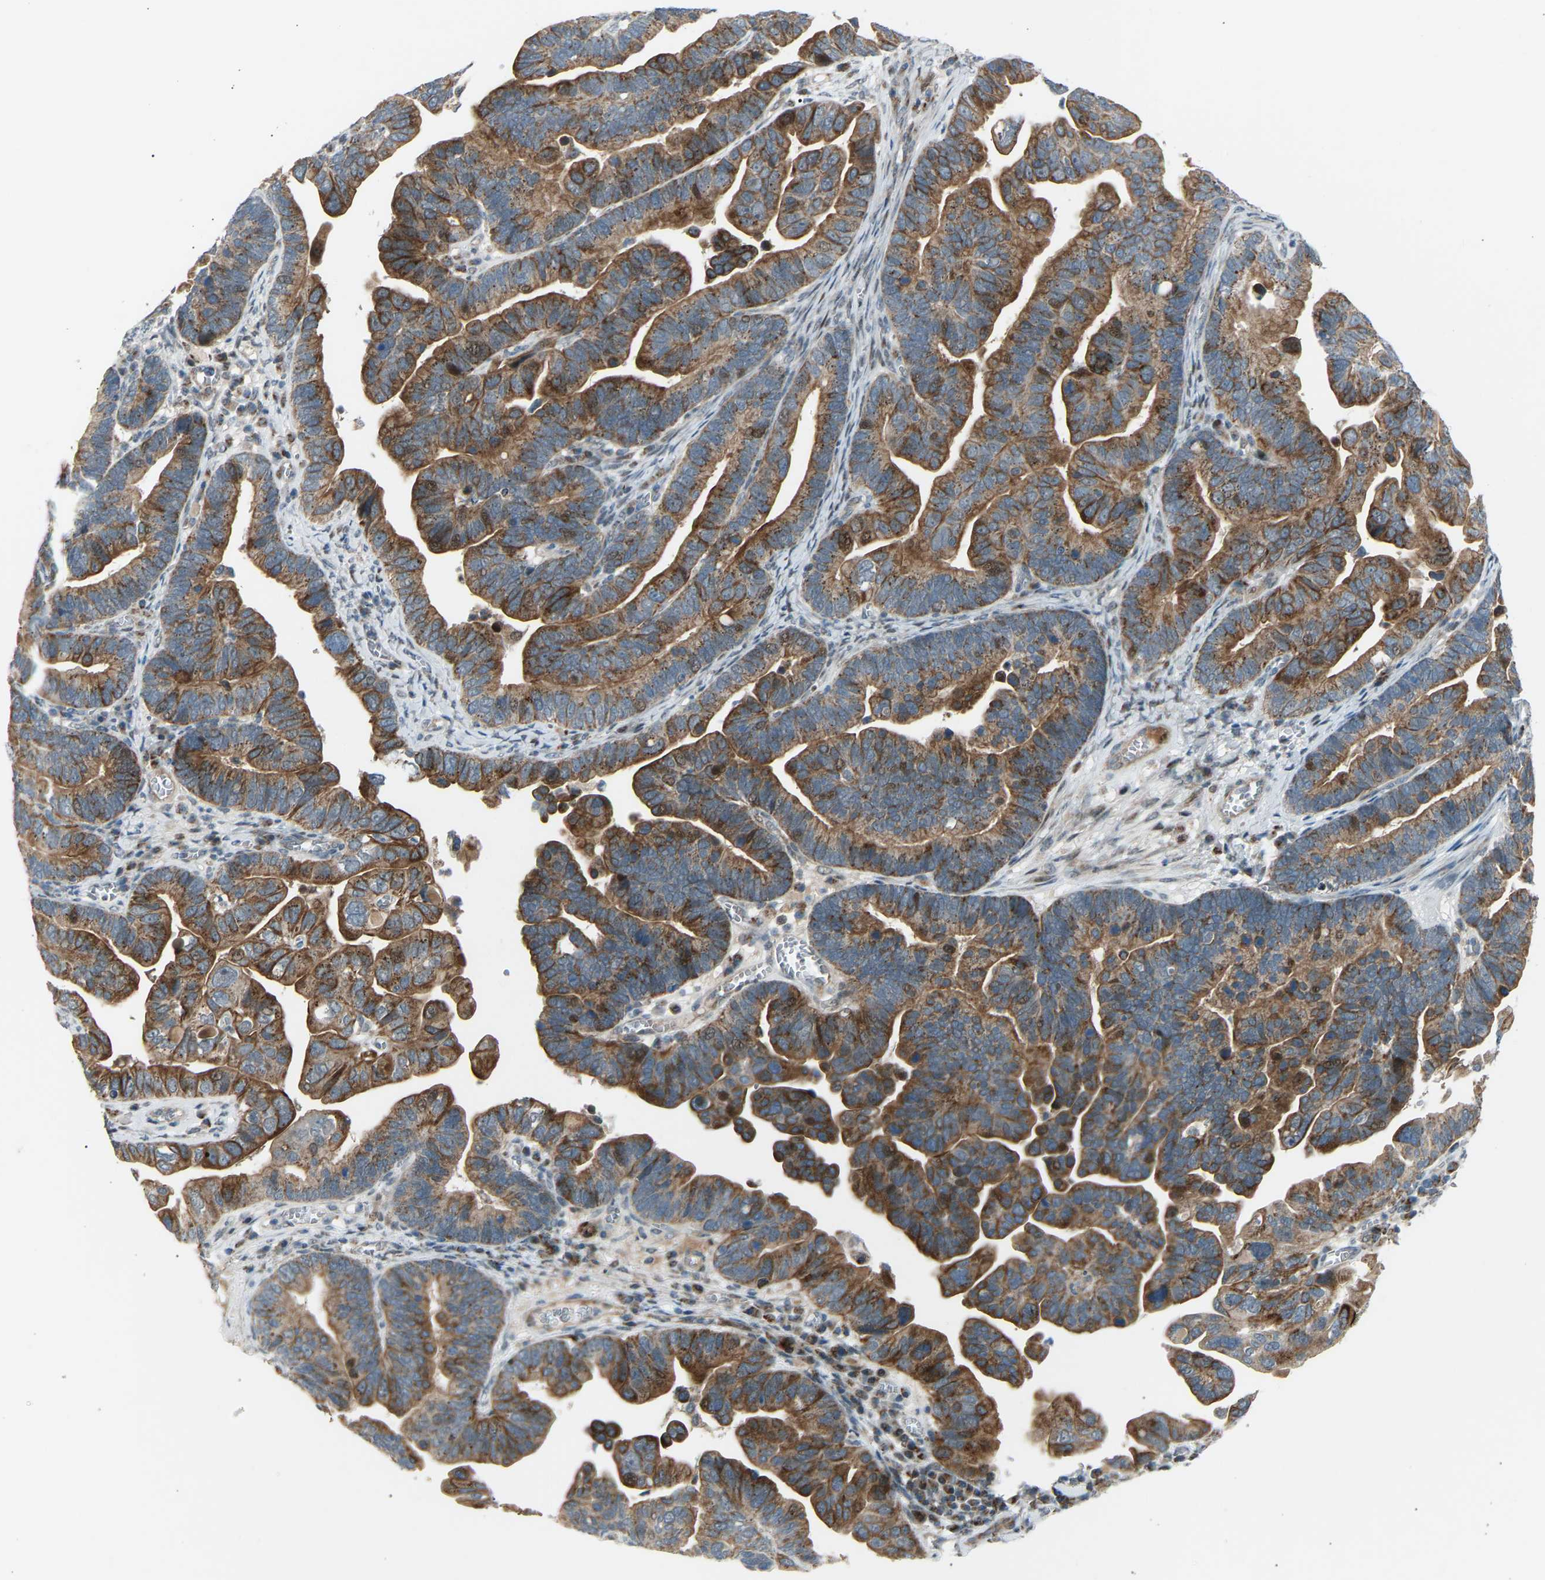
{"staining": {"intensity": "moderate", "quantity": ">75%", "location": "cytoplasmic/membranous"}, "tissue": "ovarian cancer", "cell_type": "Tumor cells", "image_type": "cancer", "snomed": [{"axis": "morphology", "description": "Cystadenocarcinoma, serous, NOS"}, {"axis": "topography", "description": "Ovary"}], "caption": "Protein expression analysis of serous cystadenocarcinoma (ovarian) displays moderate cytoplasmic/membranous expression in about >75% of tumor cells.", "gene": "VPS41", "patient": {"sex": "female", "age": 56}}